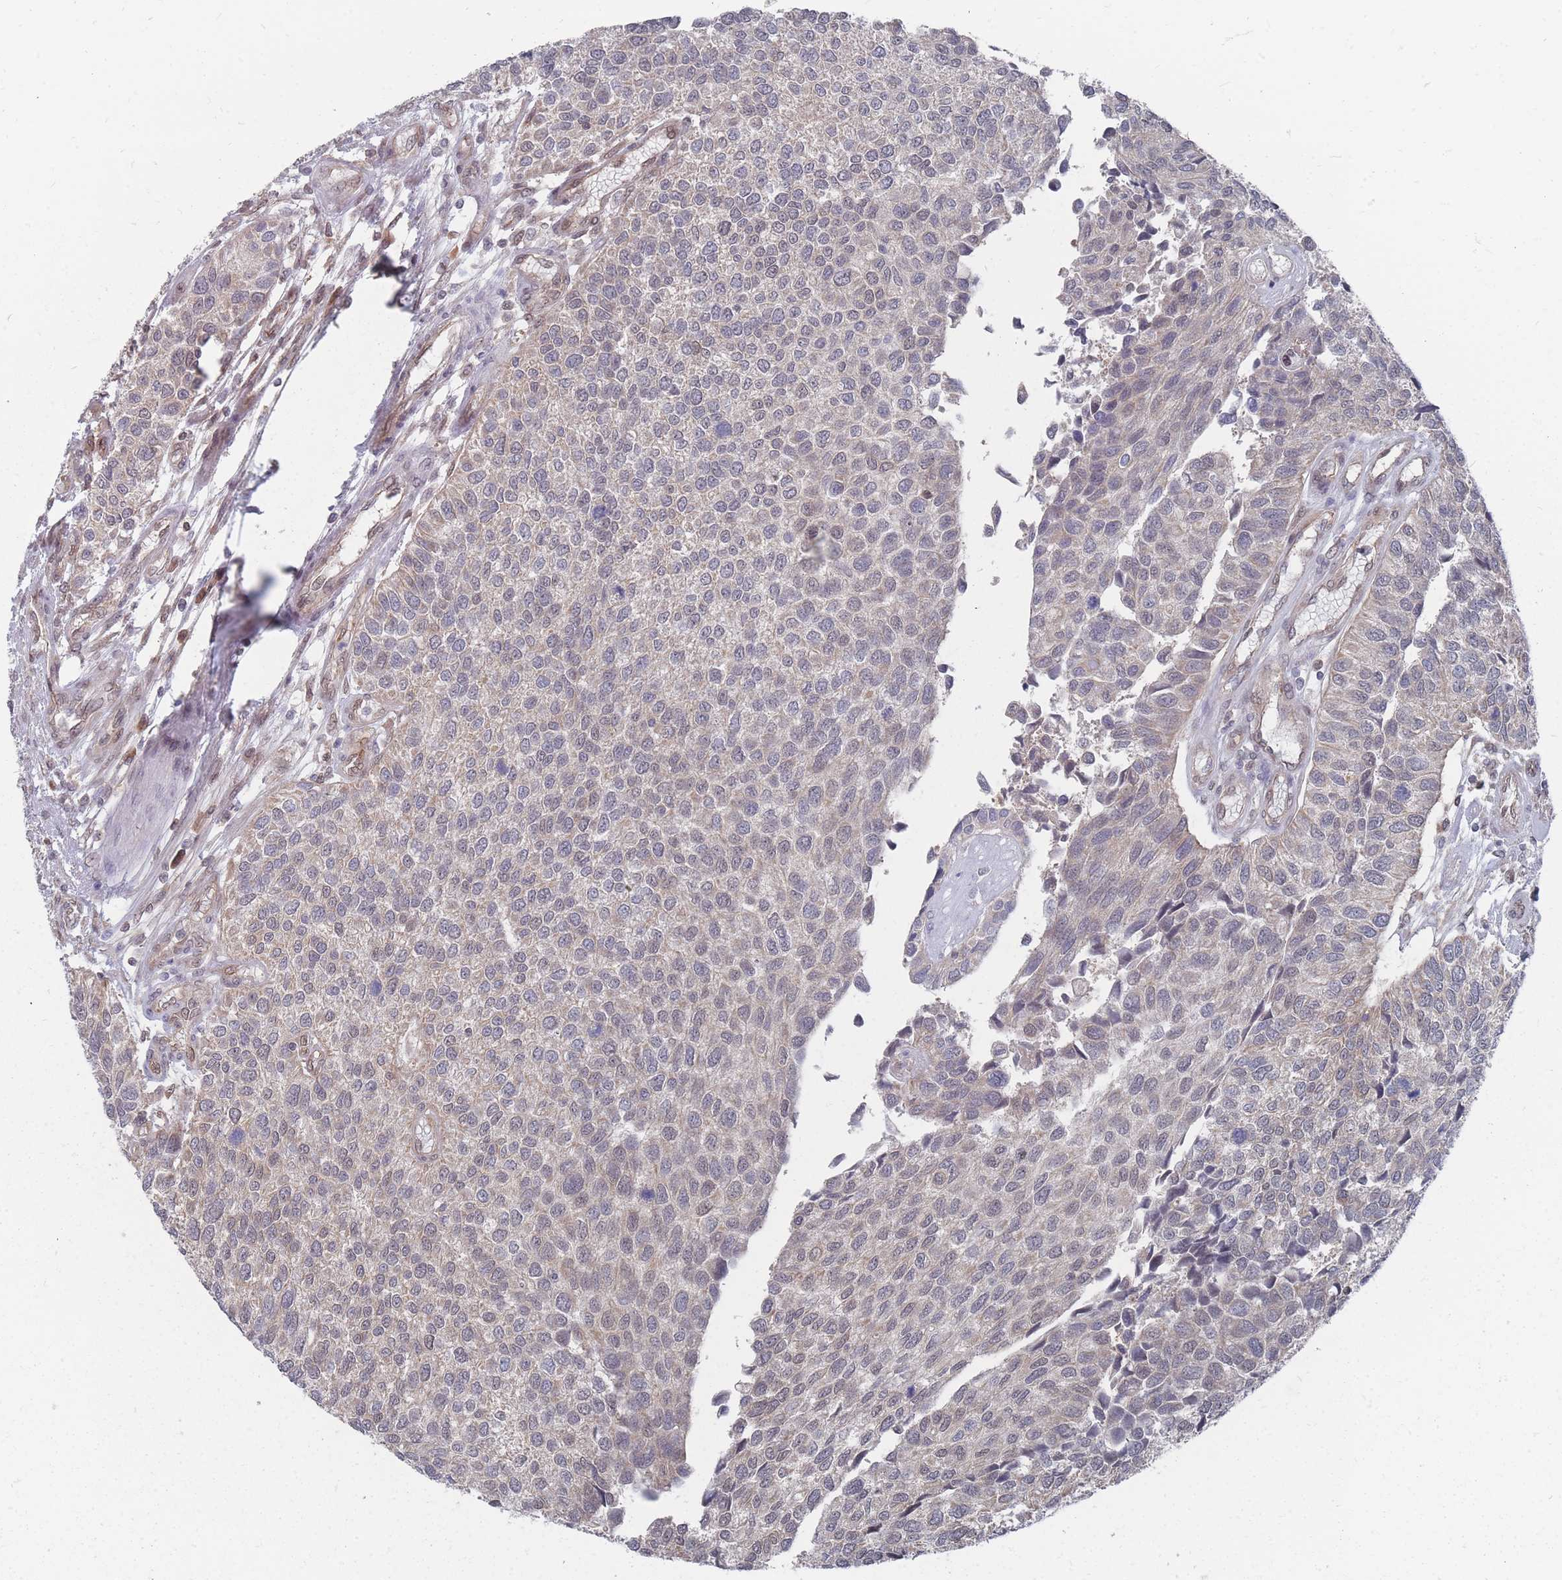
{"staining": {"intensity": "weak", "quantity": "<25%", "location": "nuclear"}, "tissue": "urothelial cancer", "cell_type": "Tumor cells", "image_type": "cancer", "snomed": [{"axis": "morphology", "description": "Urothelial carcinoma, NOS"}, {"axis": "topography", "description": "Urinary bladder"}], "caption": "There is no significant positivity in tumor cells of urothelial cancer.", "gene": "NKD1", "patient": {"sex": "male", "age": 55}}